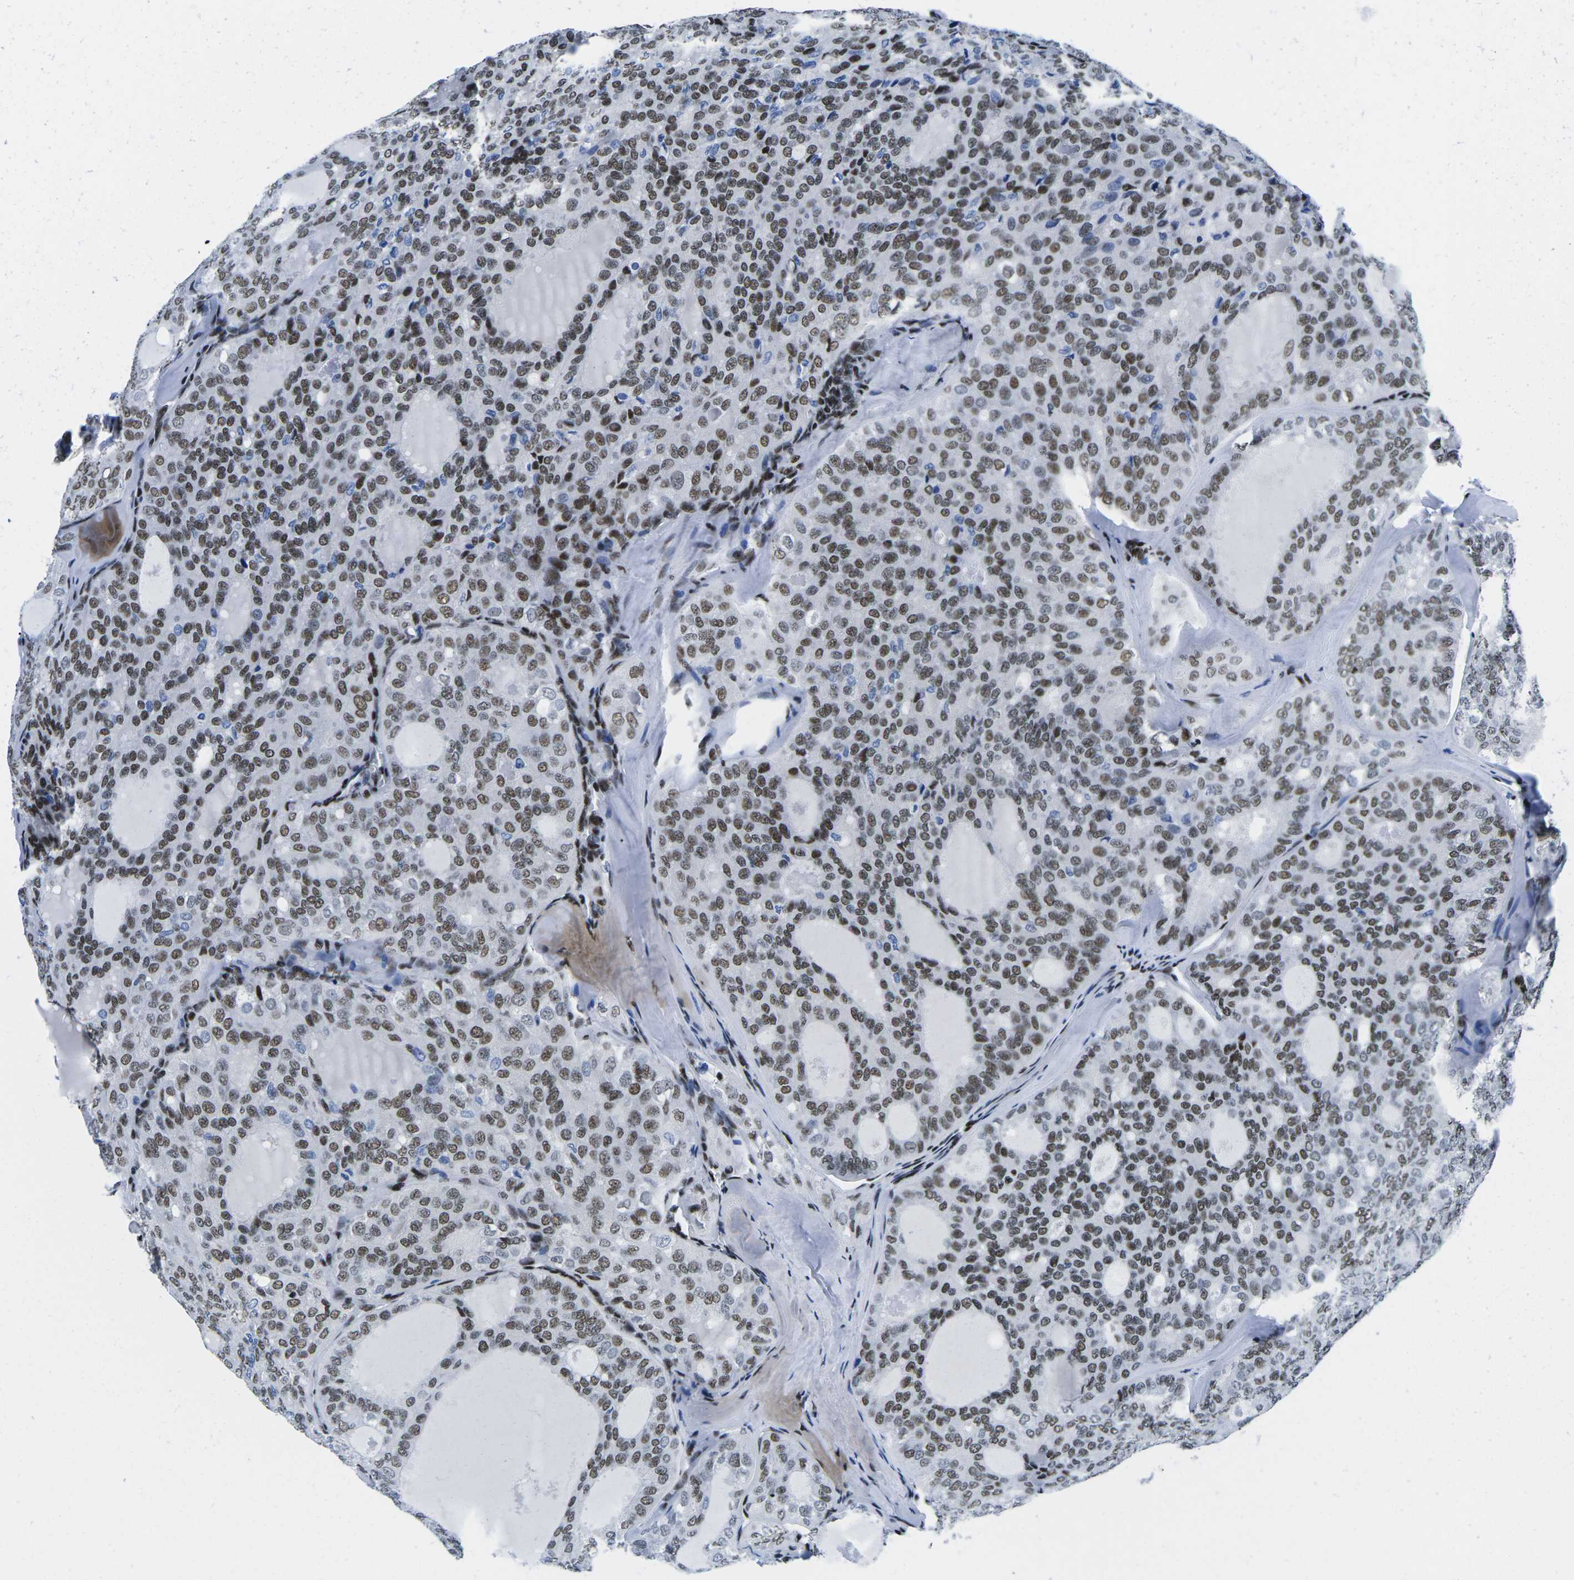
{"staining": {"intensity": "moderate", "quantity": ">75%", "location": "nuclear"}, "tissue": "thyroid cancer", "cell_type": "Tumor cells", "image_type": "cancer", "snomed": [{"axis": "morphology", "description": "Follicular adenoma carcinoma, NOS"}, {"axis": "topography", "description": "Thyroid gland"}], "caption": "High-magnification brightfield microscopy of thyroid cancer stained with DAB (brown) and counterstained with hematoxylin (blue). tumor cells exhibit moderate nuclear positivity is seen in approximately>75% of cells.", "gene": "ATF1", "patient": {"sex": "male", "age": 75}}